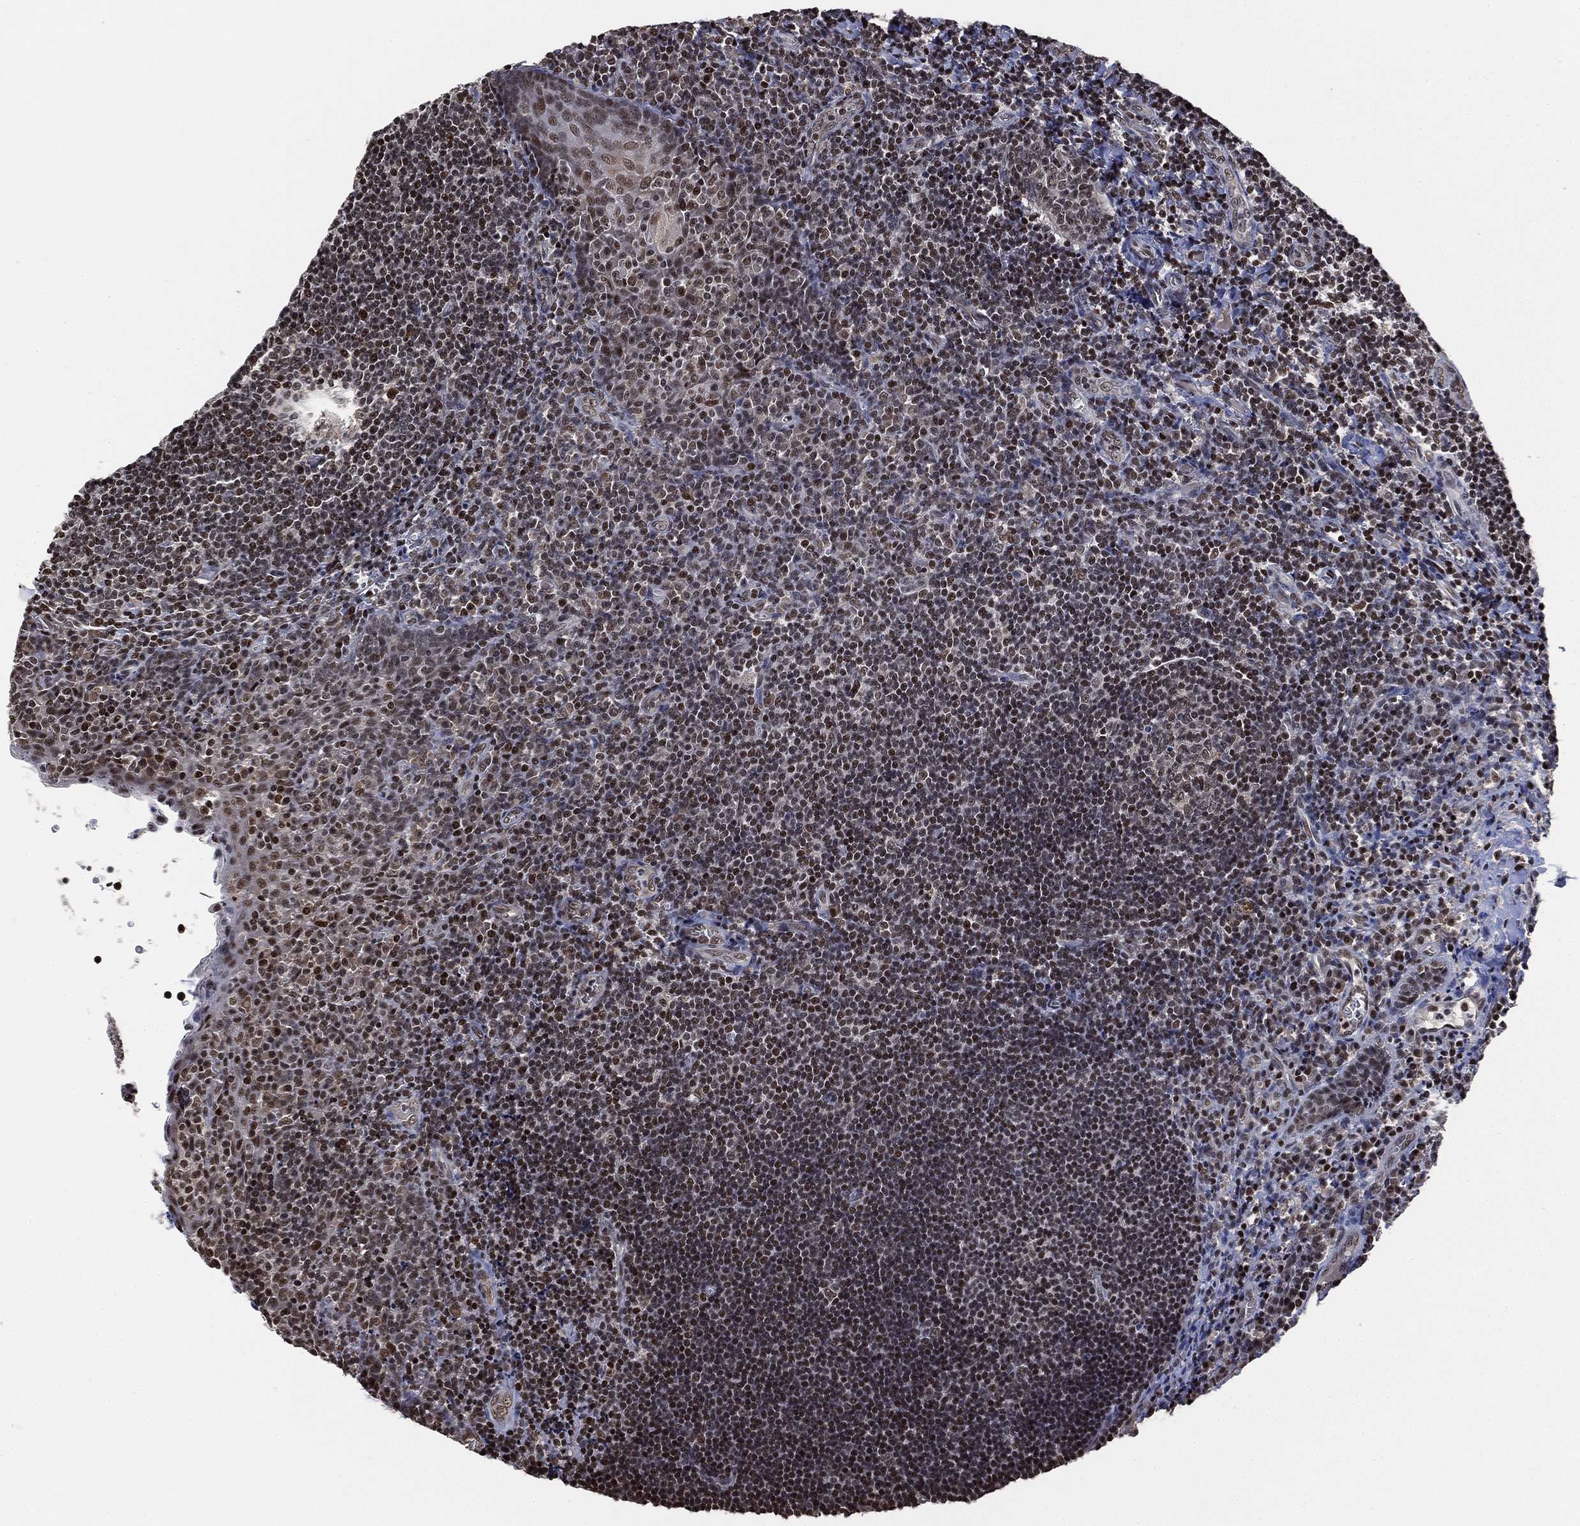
{"staining": {"intensity": "strong", "quantity": "<25%", "location": "nuclear"}, "tissue": "tonsil", "cell_type": "Germinal center cells", "image_type": "normal", "snomed": [{"axis": "morphology", "description": "Normal tissue, NOS"}, {"axis": "morphology", "description": "Inflammation, NOS"}, {"axis": "topography", "description": "Tonsil"}], "caption": "Protein staining demonstrates strong nuclear staining in approximately <25% of germinal center cells in benign tonsil.", "gene": "ZSCAN30", "patient": {"sex": "female", "age": 31}}